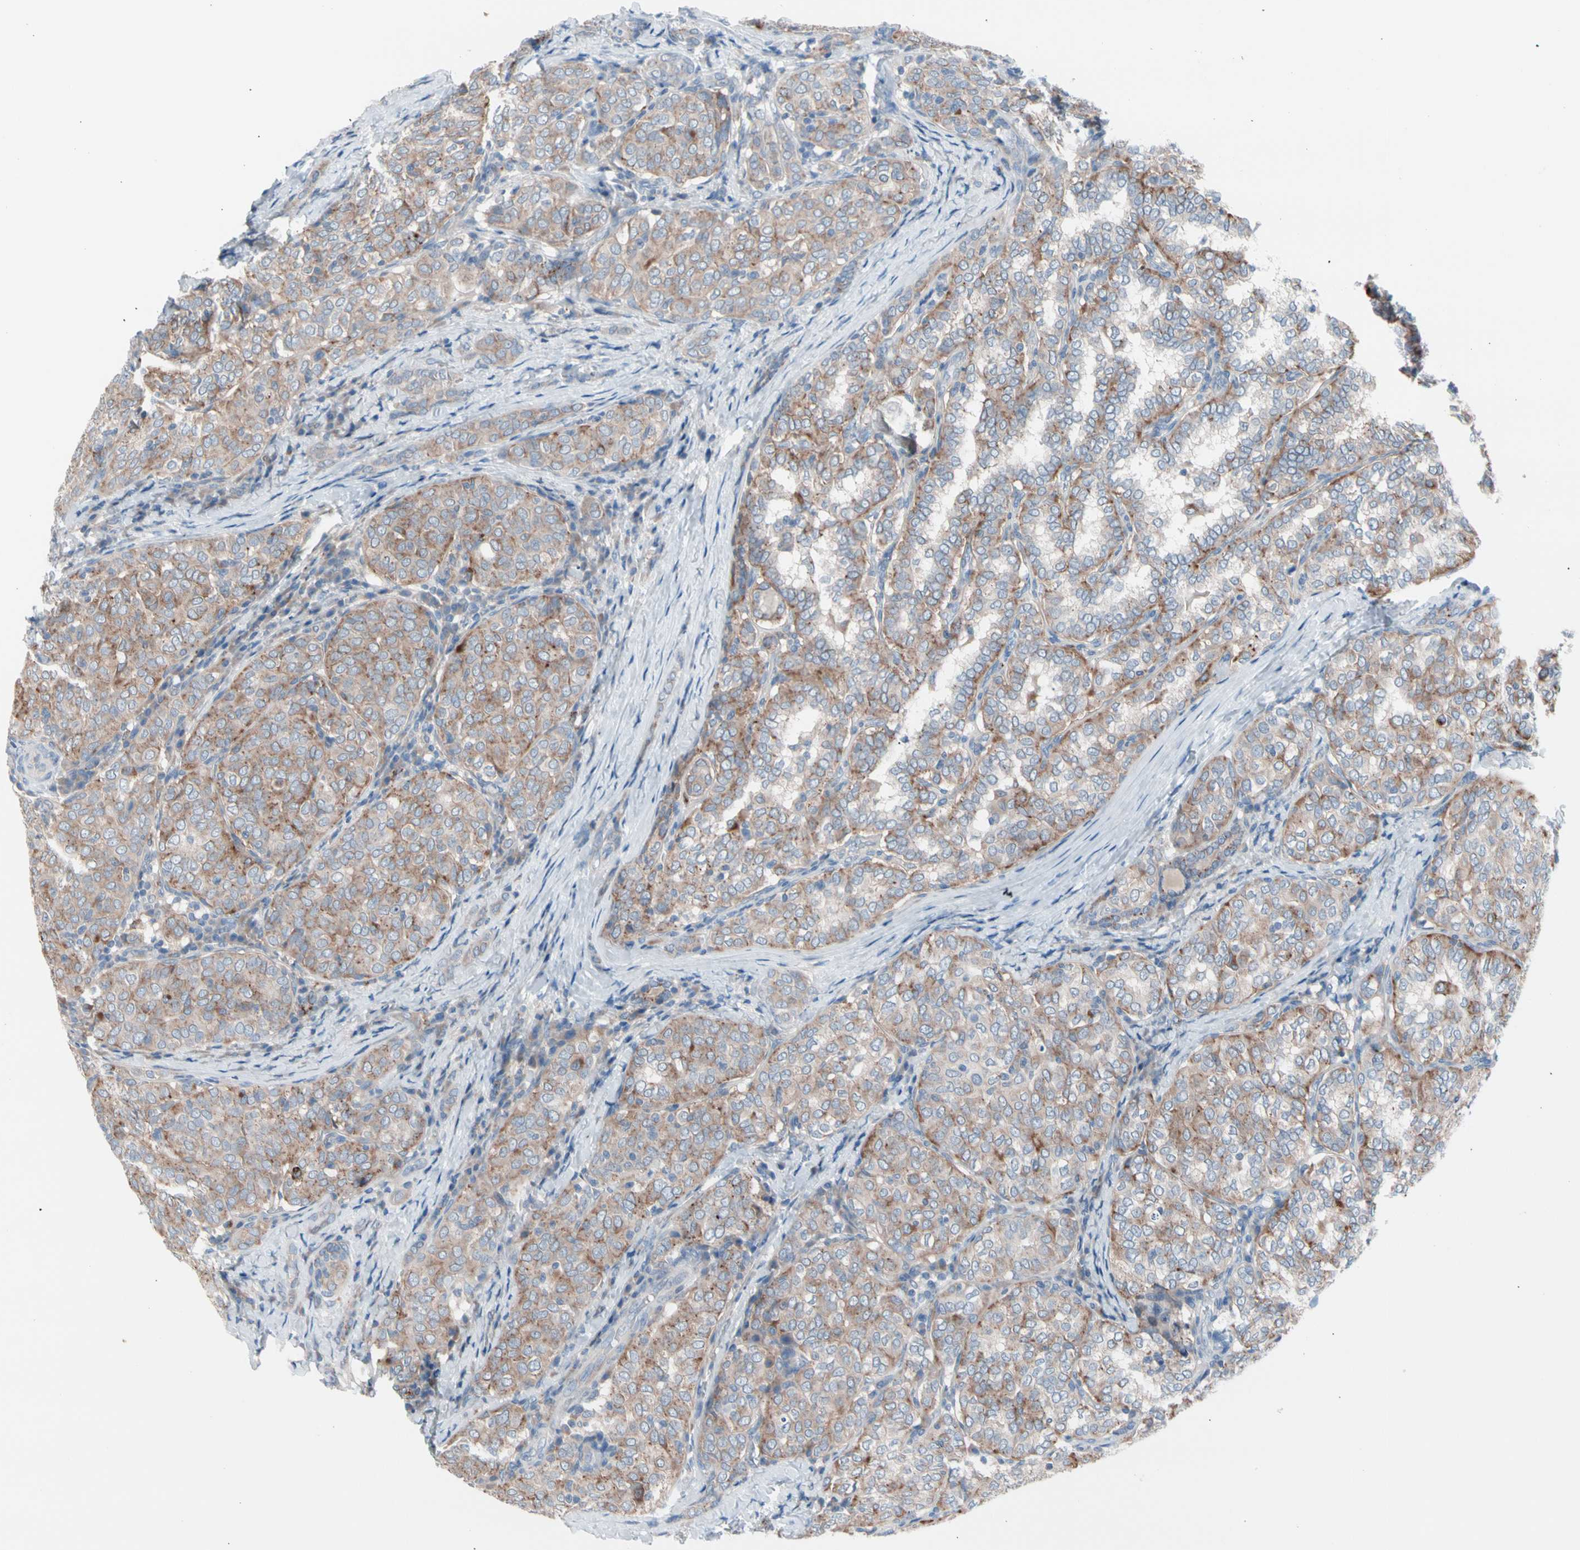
{"staining": {"intensity": "weak", "quantity": ">75%", "location": "cytoplasmic/membranous"}, "tissue": "thyroid cancer", "cell_type": "Tumor cells", "image_type": "cancer", "snomed": [{"axis": "morphology", "description": "Normal tissue, NOS"}, {"axis": "morphology", "description": "Papillary adenocarcinoma, NOS"}, {"axis": "topography", "description": "Thyroid gland"}], "caption": "A histopathology image of human thyroid cancer stained for a protein demonstrates weak cytoplasmic/membranous brown staining in tumor cells.", "gene": "CASQ1", "patient": {"sex": "female", "age": 30}}